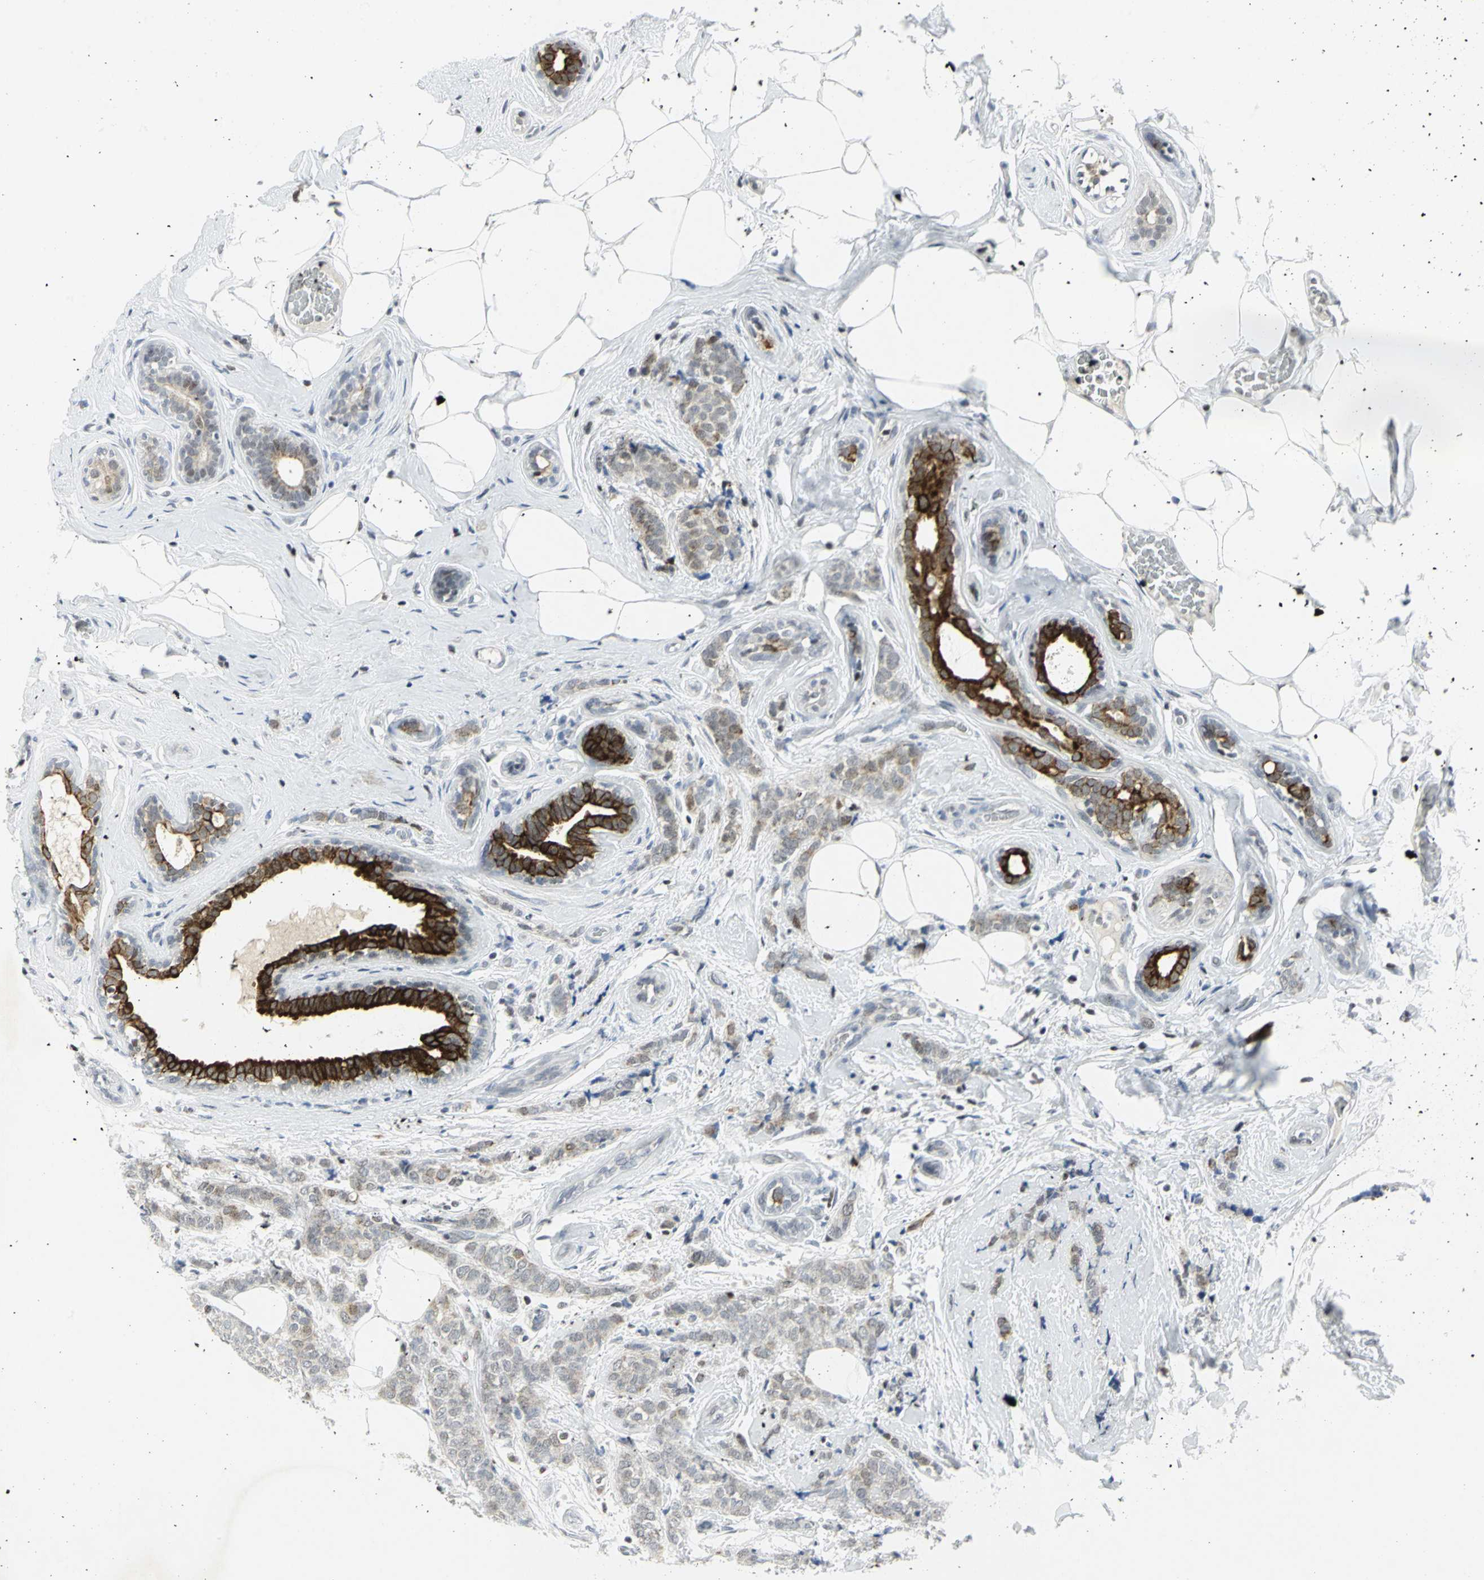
{"staining": {"intensity": "weak", "quantity": "<25%", "location": "nuclear"}, "tissue": "breast cancer", "cell_type": "Tumor cells", "image_type": "cancer", "snomed": [{"axis": "morphology", "description": "Lobular carcinoma"}, {"axis": "topography", "description": "Breast"}], "caption": "DAB immunohistochemical staining of human breast cancer (lobular carcinoma) shows no significant expression in tumor cells. Nuclei are stained in blue.", "gene": "RPA1", "patient": {"sex": "female", "age": 60}}